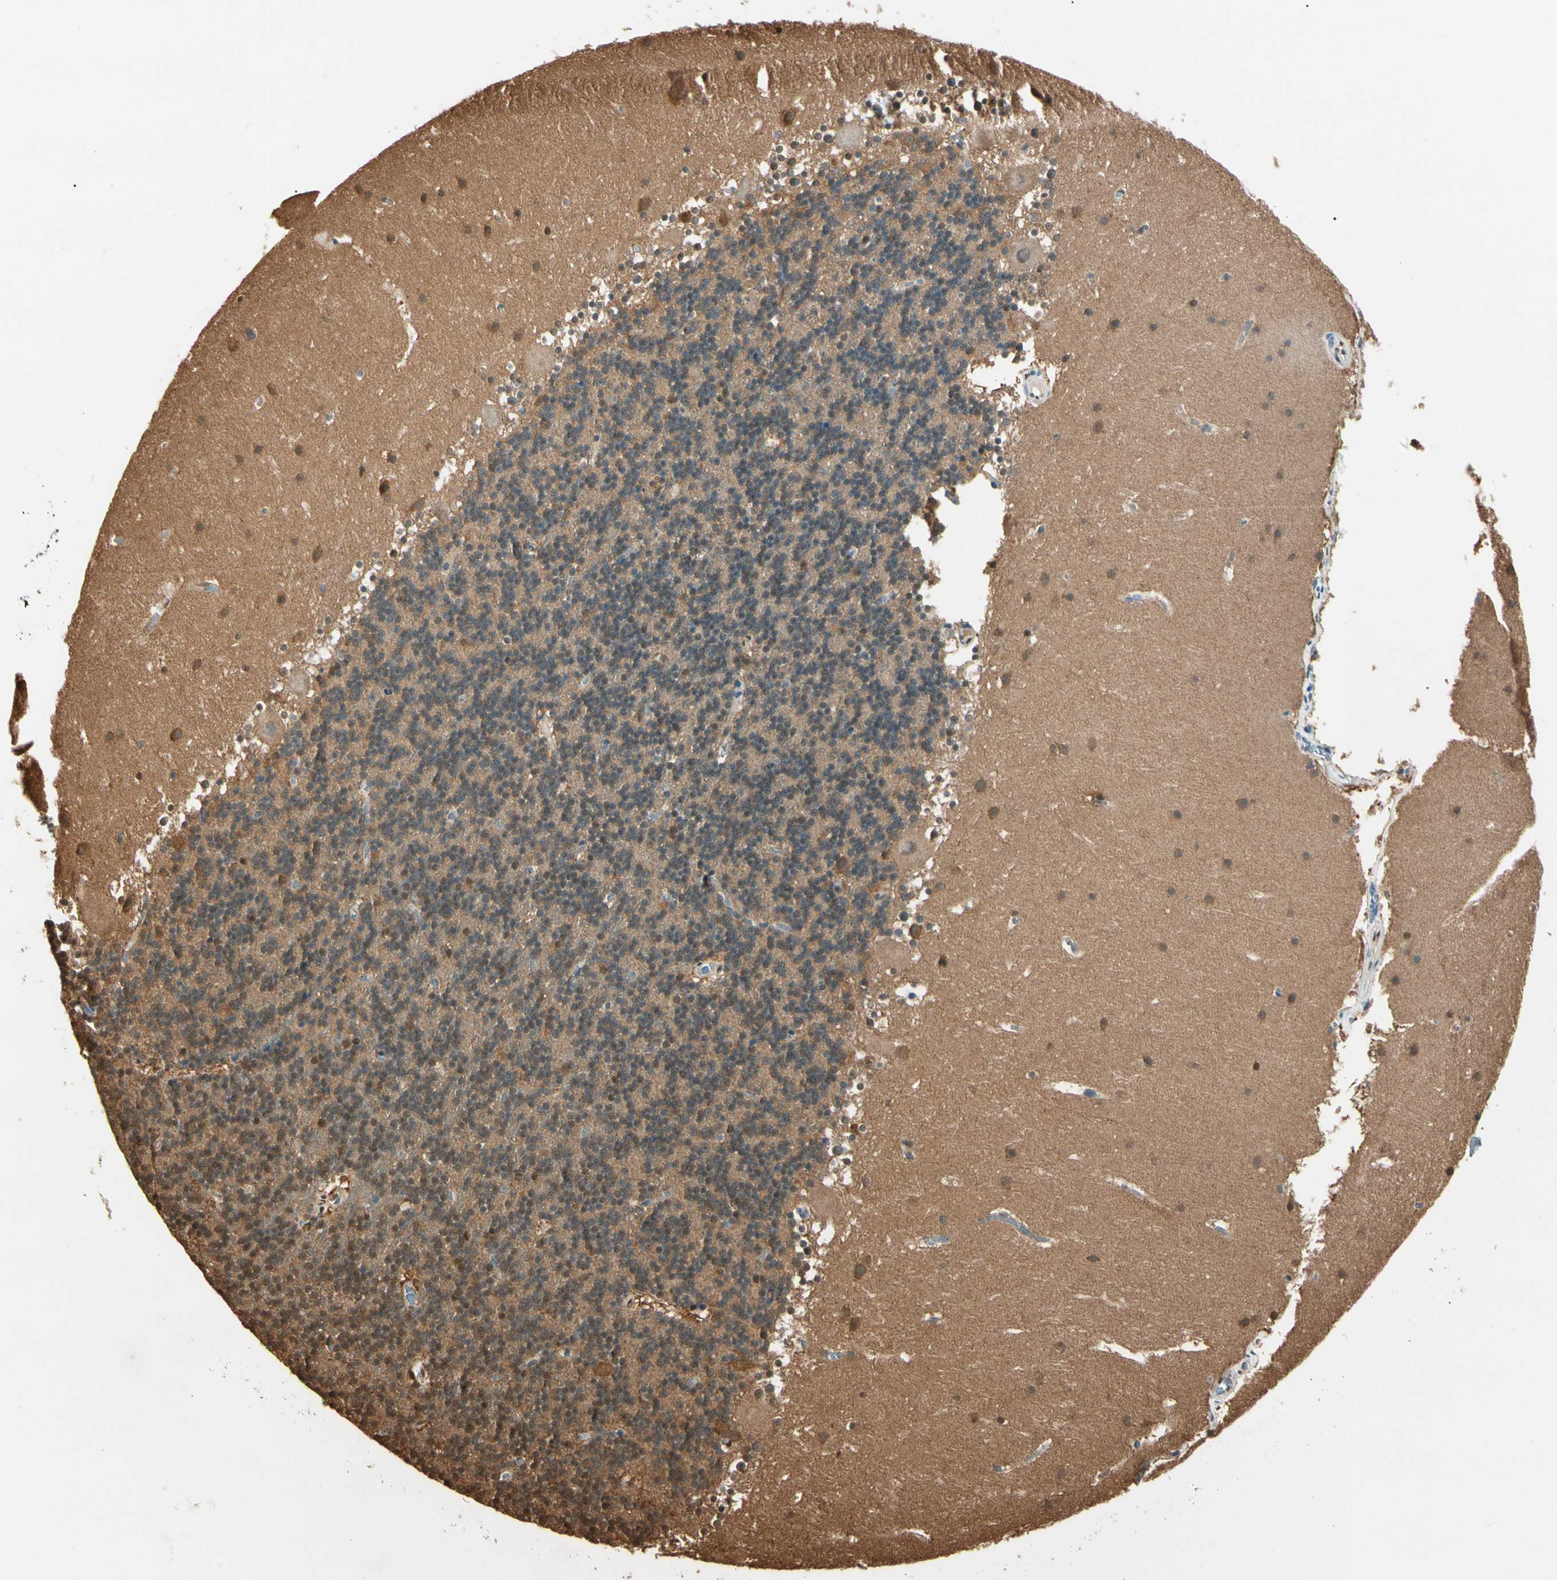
{"staining": {"intensity": "moderate", "quantity": "<25%", "location": "cytoplasmic/membranous,nuclear"}, "tissue": "cerebellum", "cell_type": "Cells in granular layer", "image_type": "normal", "snomed": [{"axis": "morphology", "description": "Normal tissue, NOS"}, {"axis": "topography", "description": "Cerebellum"}], "caption": "Cerebellum stained with DAB (3,3'-diaminobenzidine) IHC reveals low levels of moderate cytoplasmic/membranous,nuclear positivity in about <25% of cells in granular layer. Using DAB (brown) and hematoxylin (blue) stains, captured at high magnification using brightfield microscopy.", "gene": "PNCK", "patient": {"sex": "male", "age": 45}}